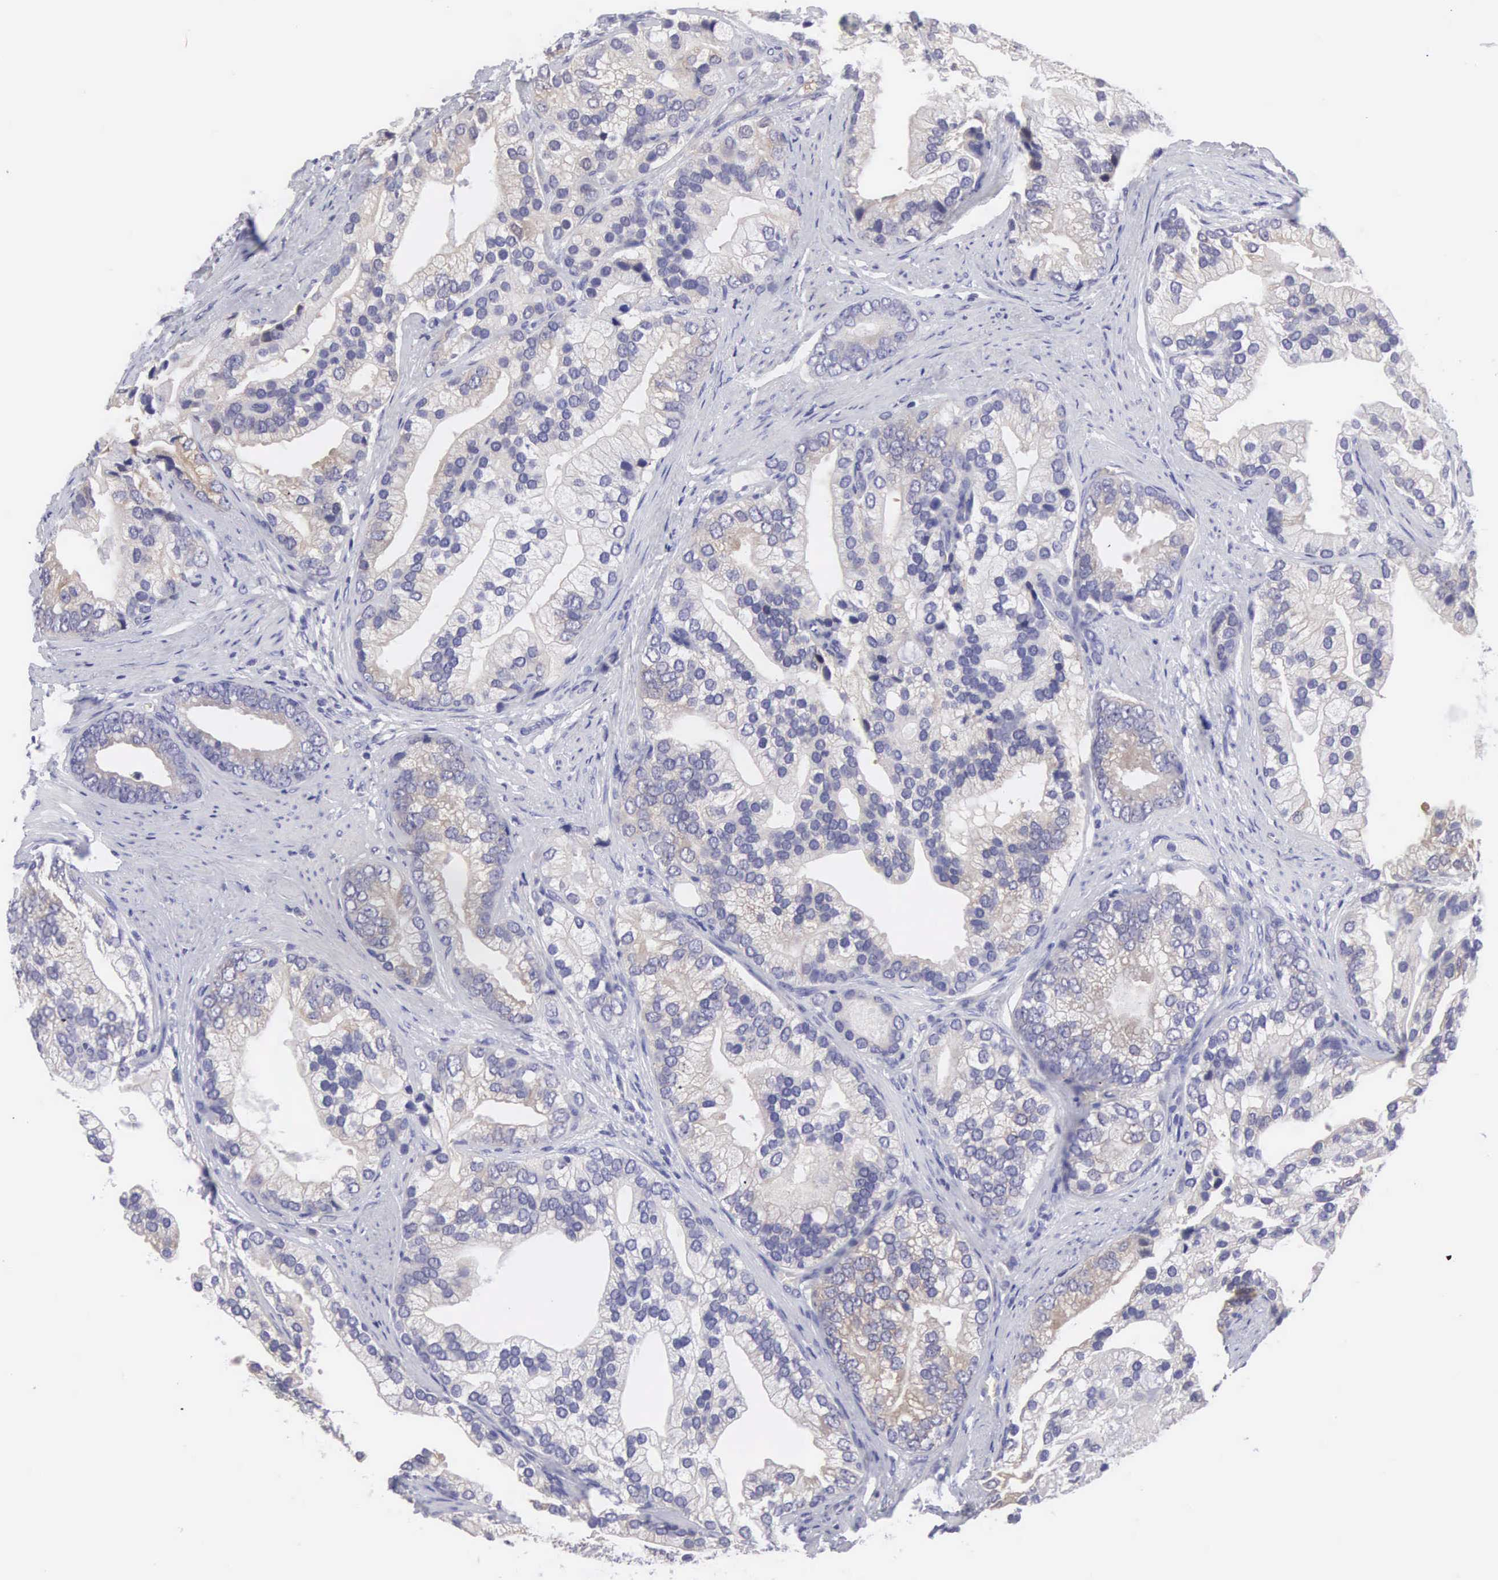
{"staining": {"intensity": "negative", "quantity": "none", "location": "none"}, "tissue": "prostate cancer", "cell_type": "Tumor cells", "image_type": "cancer", "snomed": [{"axis": "morphology", "description": "Adenocarcinoma, Medium grade"}, {"axis": "topography", "description": "Prostate"}], "caption": "This is a histopathology image of IHC staining of adenocarcinoma (medium-grade) (prostate), which shows no staining in tumor cells.", "gene": "SLITRK4", "patient": {"sex": "male", "age": 65}}